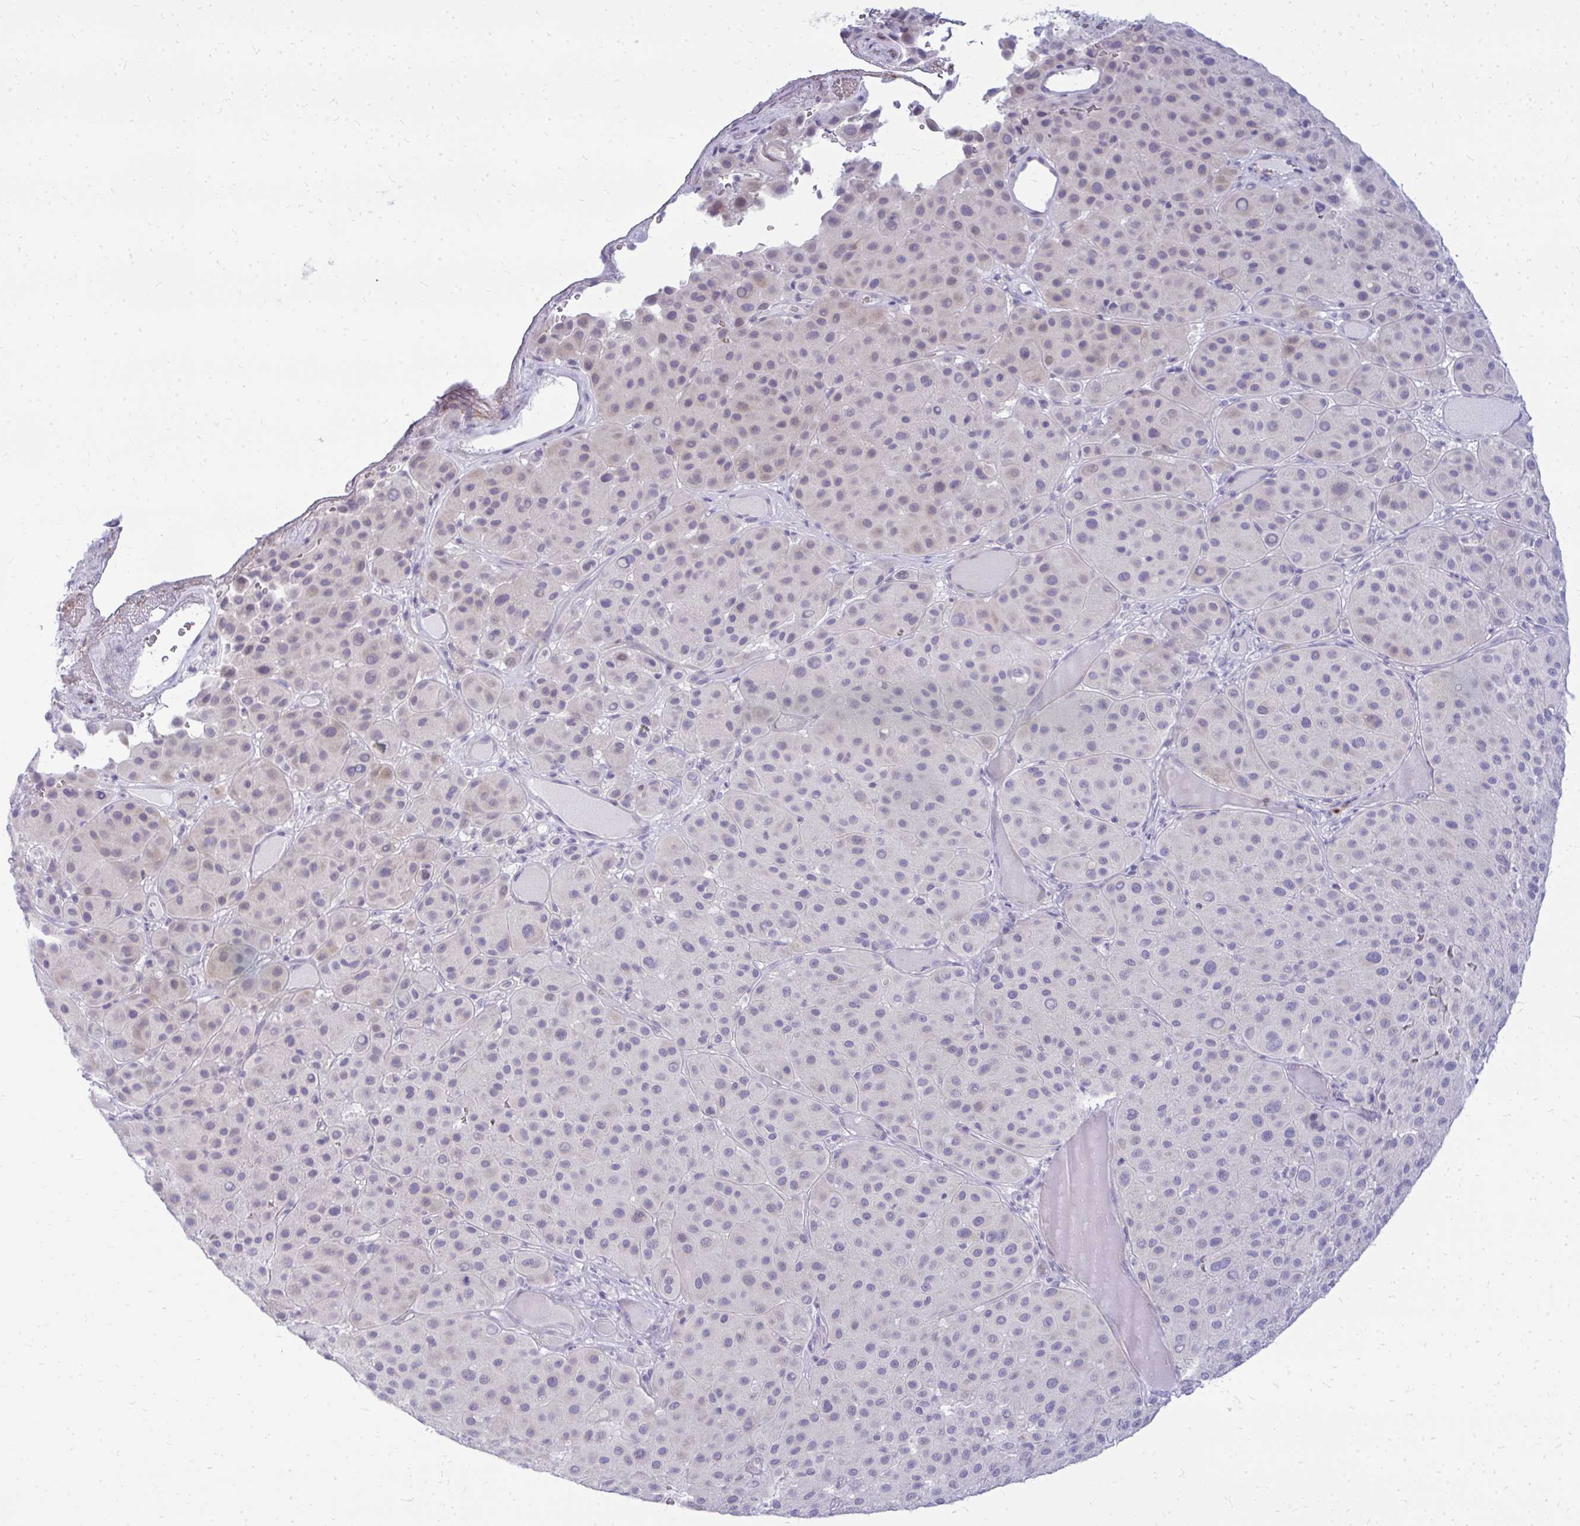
{"staining": {"intensity": "negative", "quantity": "none", "location": "none"}, "tissue": "melanoma", "cell_type": "Tumor cells", "image_type": "cancer", "snomed": [{"axis": "morphology", "description": "Malignant melanoma, Metastatic site"}, {"axis": "topography", "description": "Smooth muscle"}], "caption": "Melanoma was stained to show a protein in brown. There is no significant positivity in tumor cells.", "gene": "TSPEAR", "patient": {"sex": "male", "age": 41}}